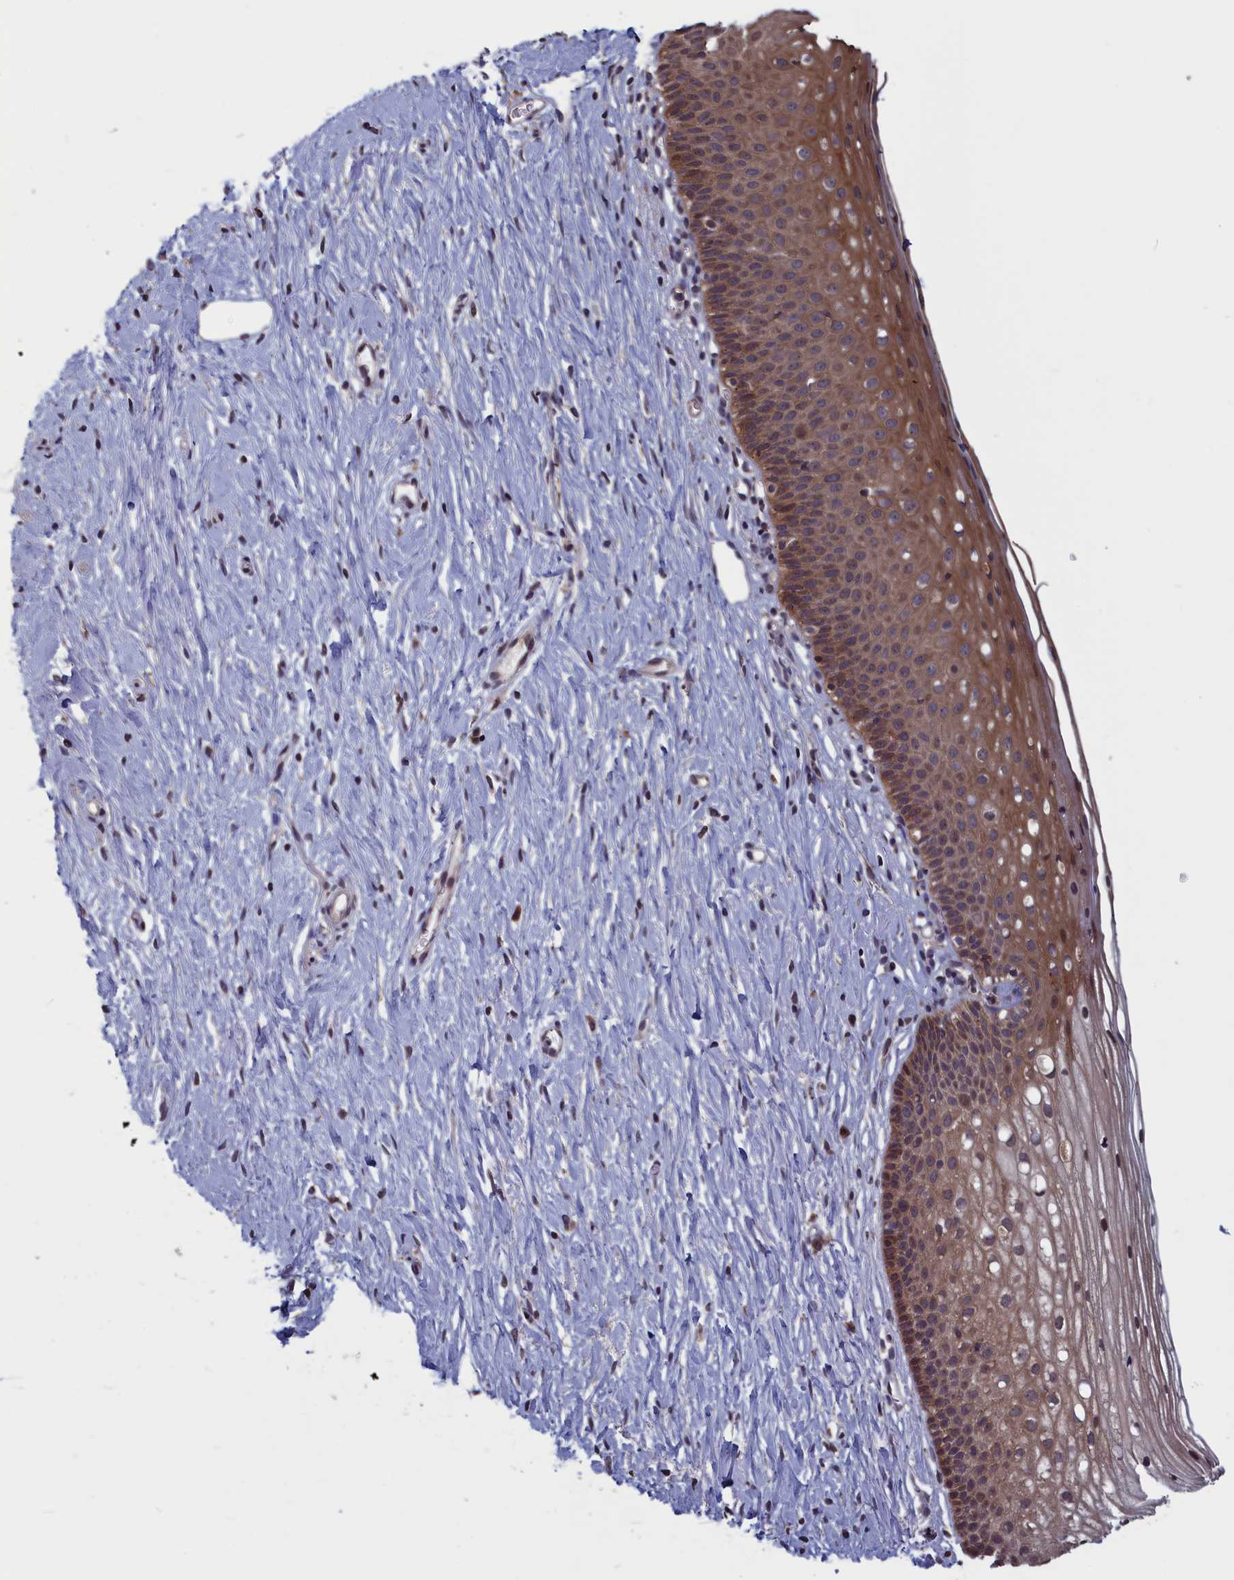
{"staining": {"intensity": "moderate", "quantity": ">75%", "location": "cytoplasmic/membranous"}, "tissue": "cervix", "cell_type": "Glandular cells", "image_type": "normal", "snomed": [{"axis": "morphology", "description": "Normal tissue, NOS"}, {"axis": "topography", "description": "Cervix"}], "caption": "Cervix stained for a protein (brown) exhibits moderate cytoplasmic/membranous positive staining in approximately >75% of glandular cells.", "gene": "CACTIN", "patient": {"sex": "female", "age": 36}}